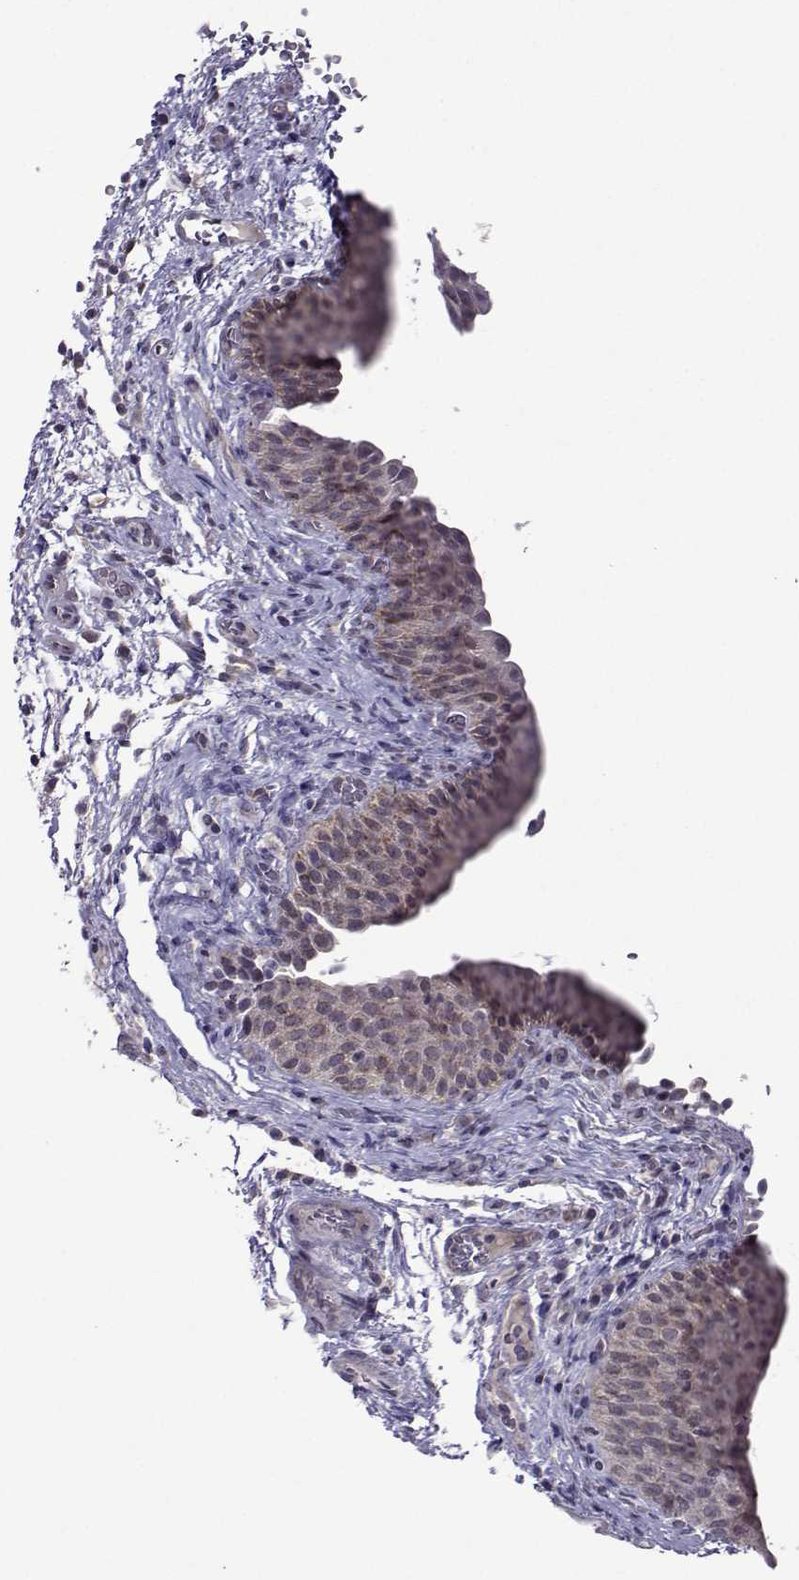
{"staining": {"intensity": "weak", "quantity": ">75%", "location": "cytoplasmic/membranous"}, "tissue": "urinary bladder", "cell_type": "Urothelial cells", "image_type": "normal", "snomed": [{"axis": "morphology", "description": "Normal tissue, NOS"}, {"axis": "topography", "description": "Urinary bladder"}], "caption": "Urinary bladder was stained to show a protein in brown. There is low levels of weak cytoplasmic/membranous expression in about >75% of urothelial cells.", "gene": "DDX20", "patient": {"sex": "male", "age": 66}}